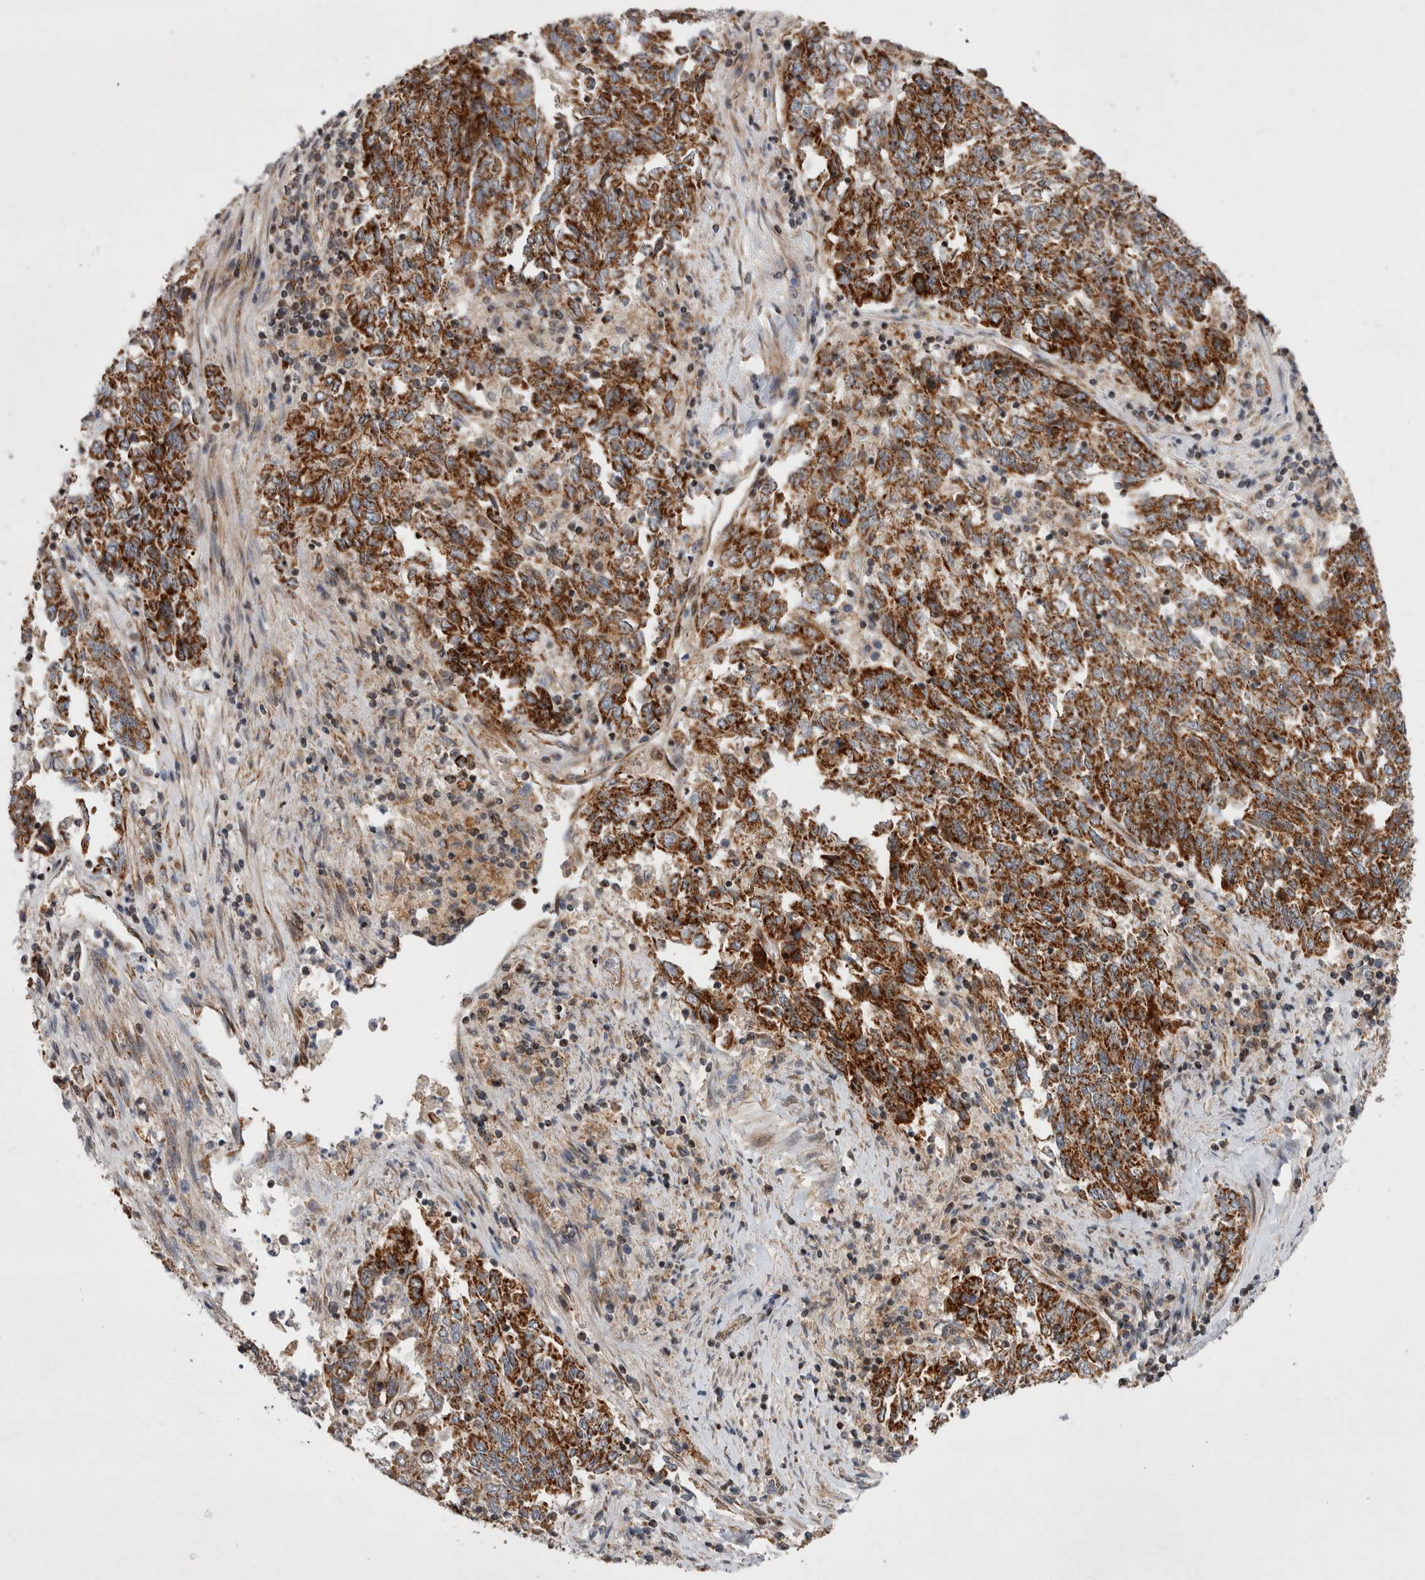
{"staining": {"intensity": "strong", "quantity": ">75%", "location": "cytoplasmic/membranous"}, "tissue": "endometrial cancer", "cell_type": "Tumor cells", "image_type": "cancer", "snomed": [{"axis": "morphology", "description": "Adenocarcinoma, NOS"}, {"axis": "topography", "description": "Endometrium"}], "caption": "Endometrial adenocarcinoma tissue demonstrates strong cytoplasmic/membranous positivity in about >75% of tumor cells", "gene": "MRPL37", "patient": {"sex": "female", "age": 80}}